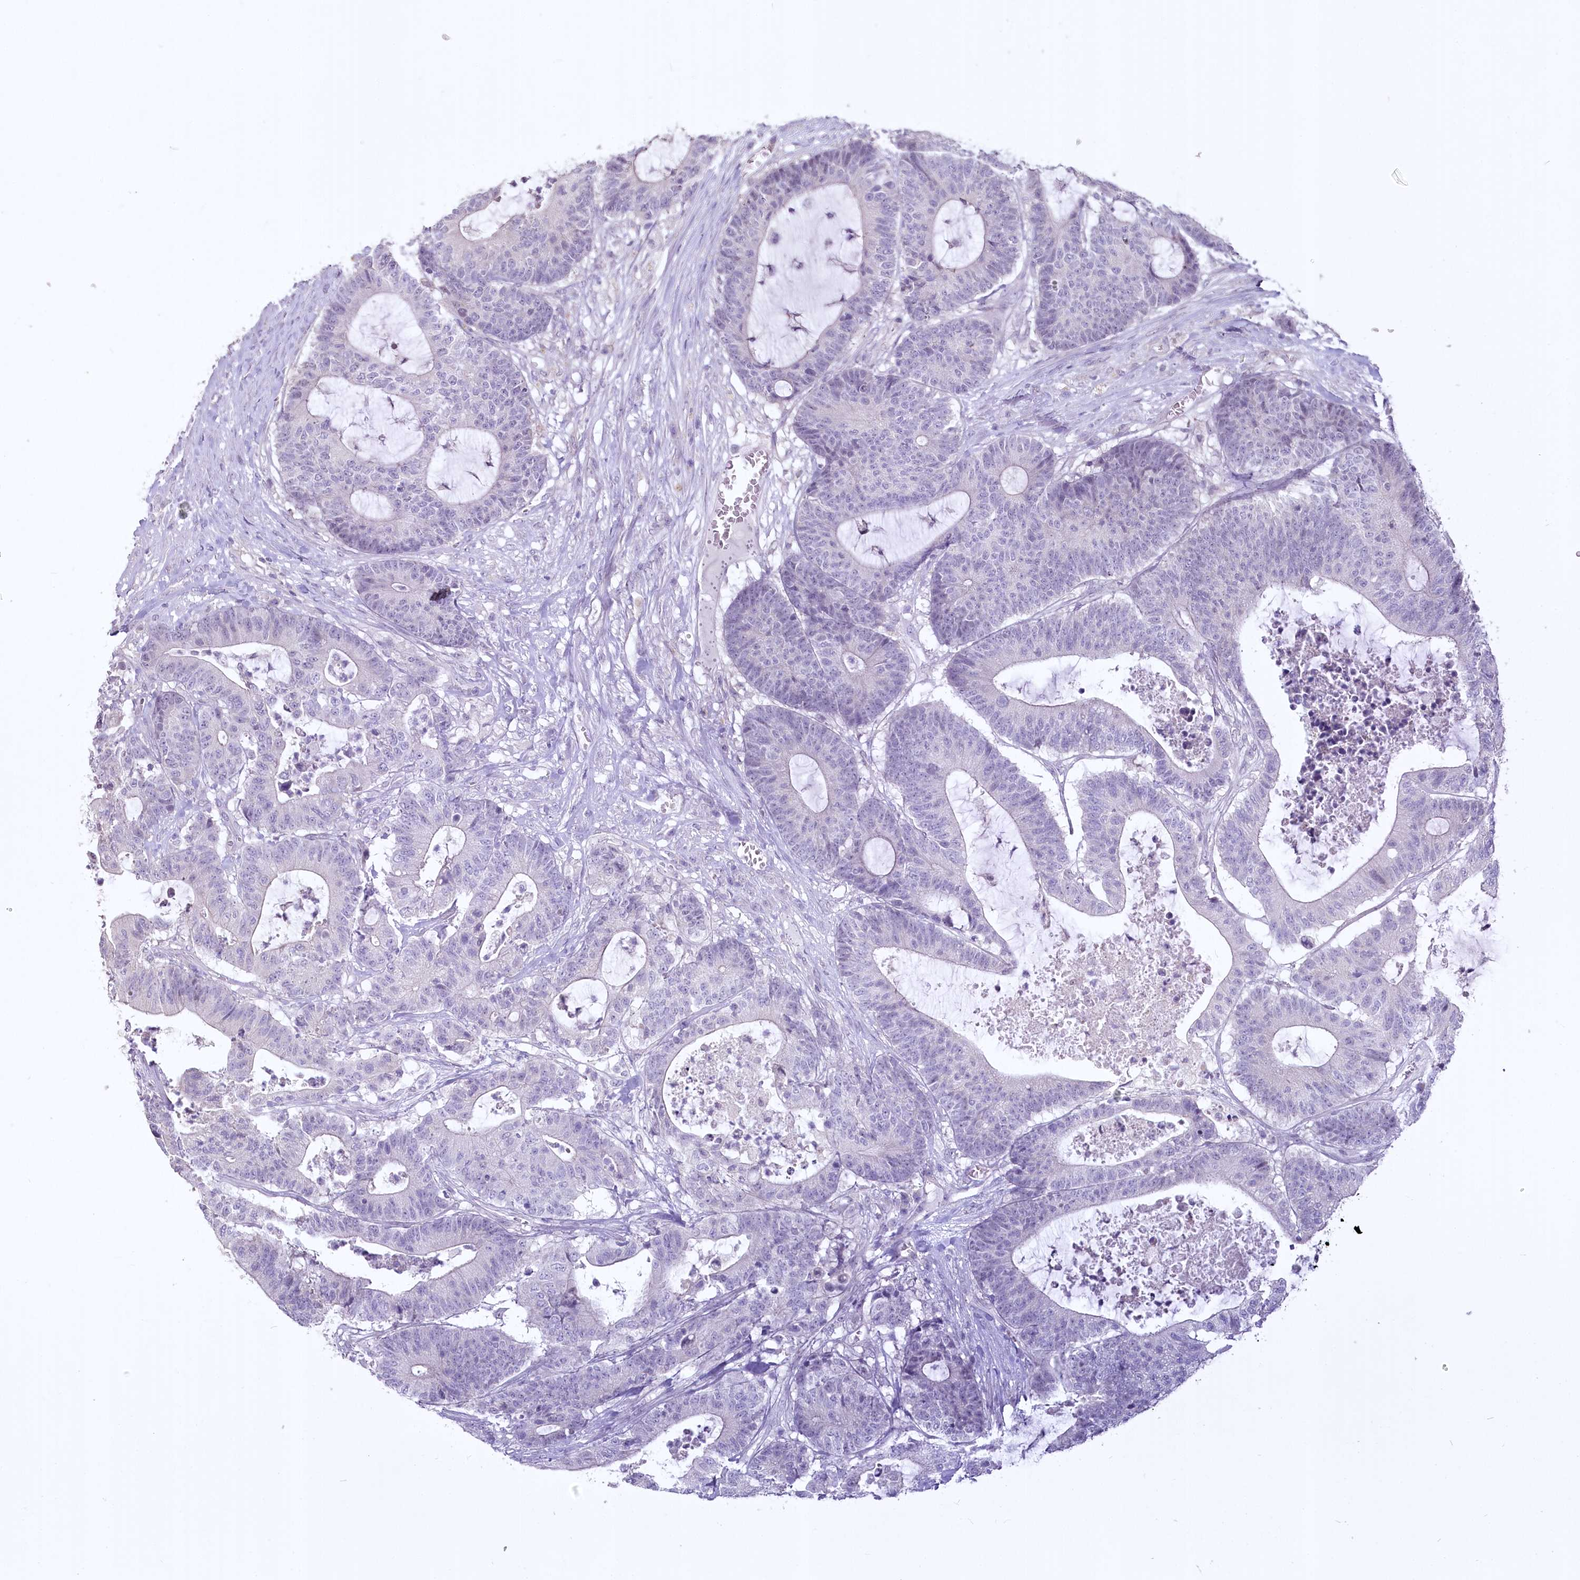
{"staining": {"intensity": "negative", "quantity": "none", "location": "none"}, "tissue": "colorectal cancer", "cell_type": "Tumor cells", "image_type": "cancer", "snomed": [{"axis": "morphology", "description": "Adenocarcinoma, NOS"}, {"axis": "topography", "description": "Colon"}], "caption": "Human colorectal cancer (adenocarcinoma) stained for a protein using immunohistochemistry (IHC) shows no expression in tumor cells.", "gene": "USP11", "patient": {"sex": "female", "age": 84}}